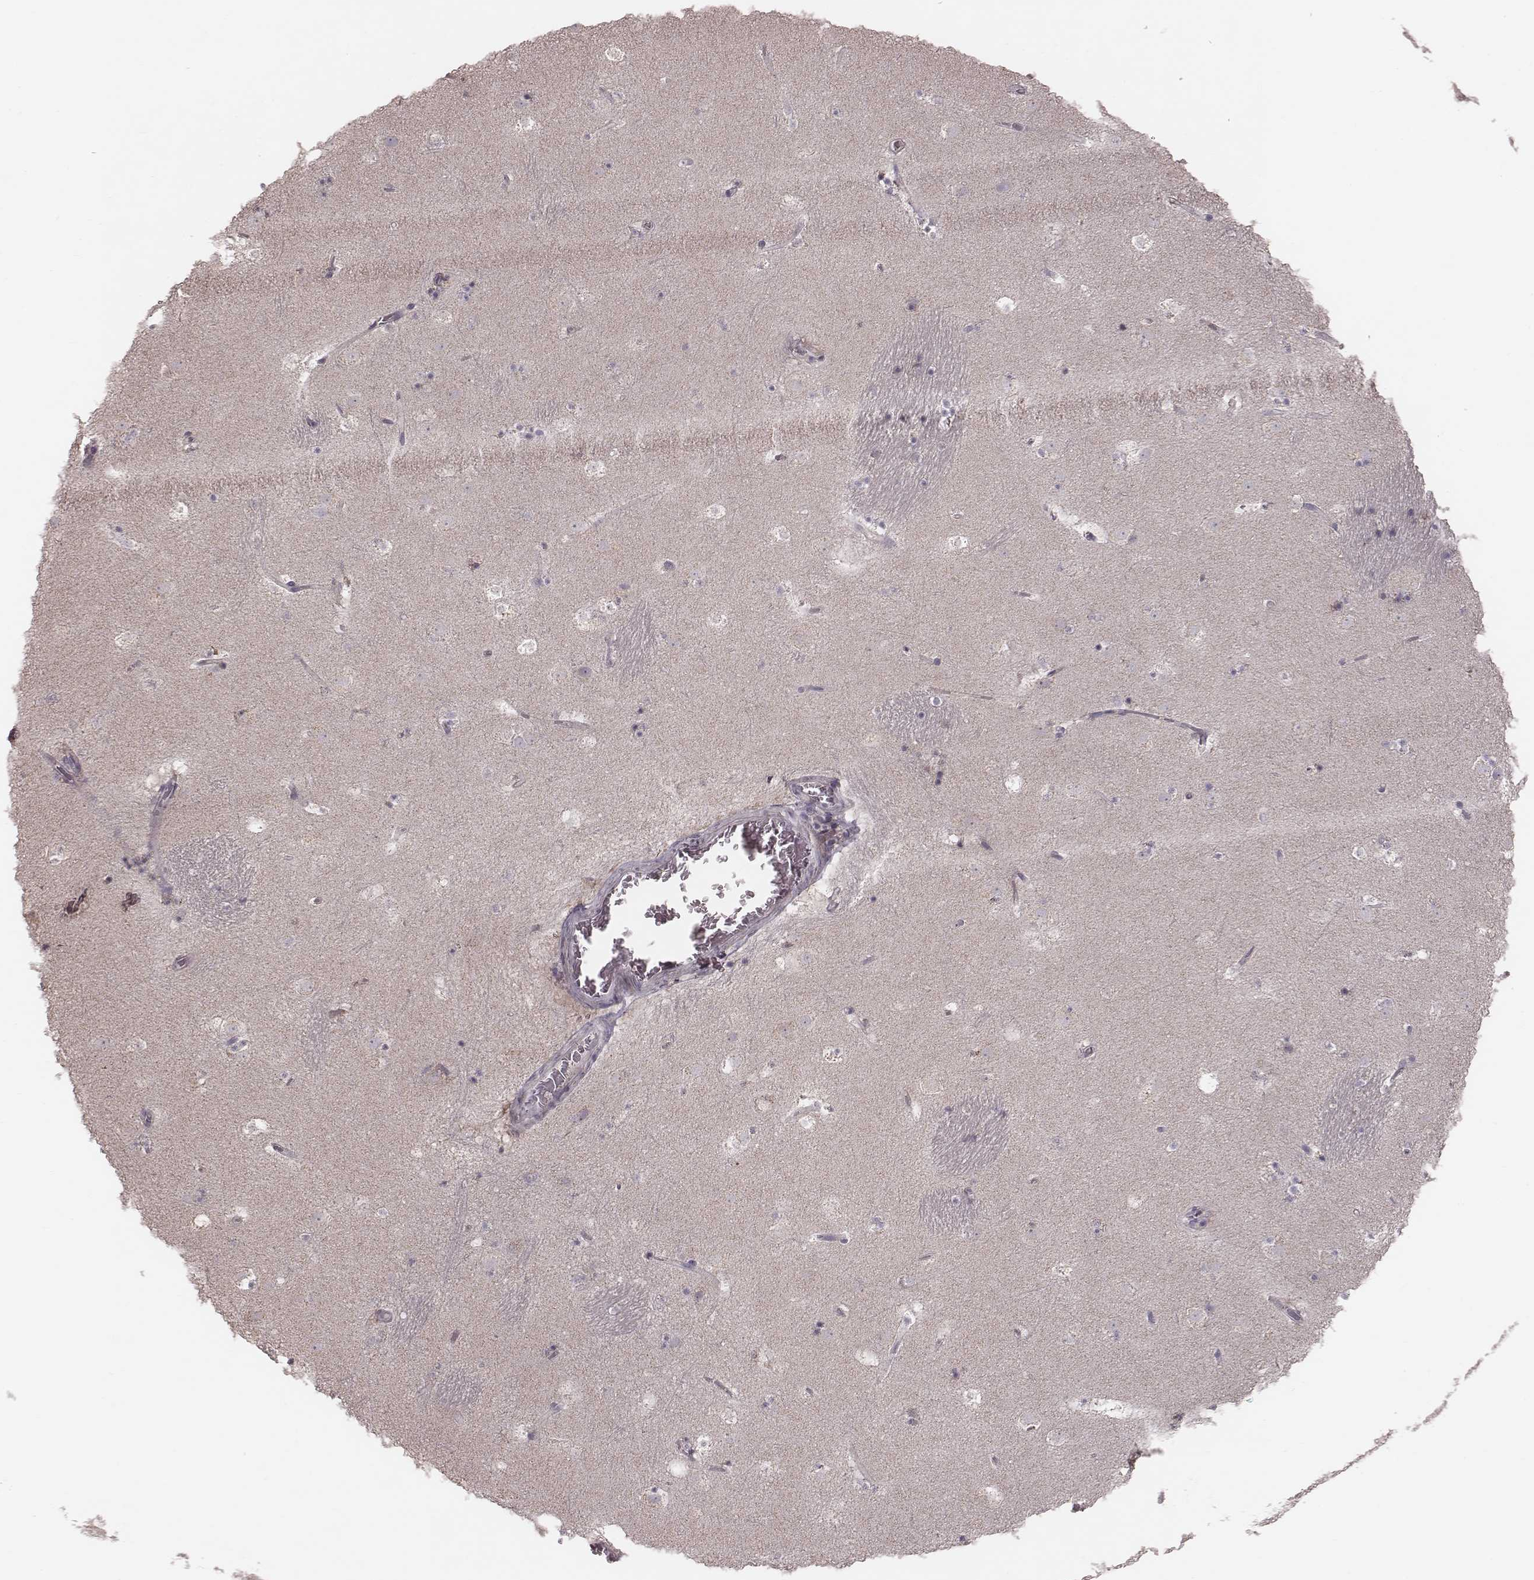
{"staining": {"intensity": "negative", "quantity": "none", "location": "none"}, "tissue": "caudate", "cell_type": "Glial cells", "image_type": "normal", "snomed": [{"axis": "morphology", "description": "Normal tissue, NOS"}, {"axis": "topography", "description": "Lateral ventricle wall"}], "caption": "High power microscopy histopathology image of an immunohistochemistry (IHC) image of benign caudate, revealing no significant expression in glial cells.", "gene": "MRPS27", "patient": {"sex": "male", "age": 37}}